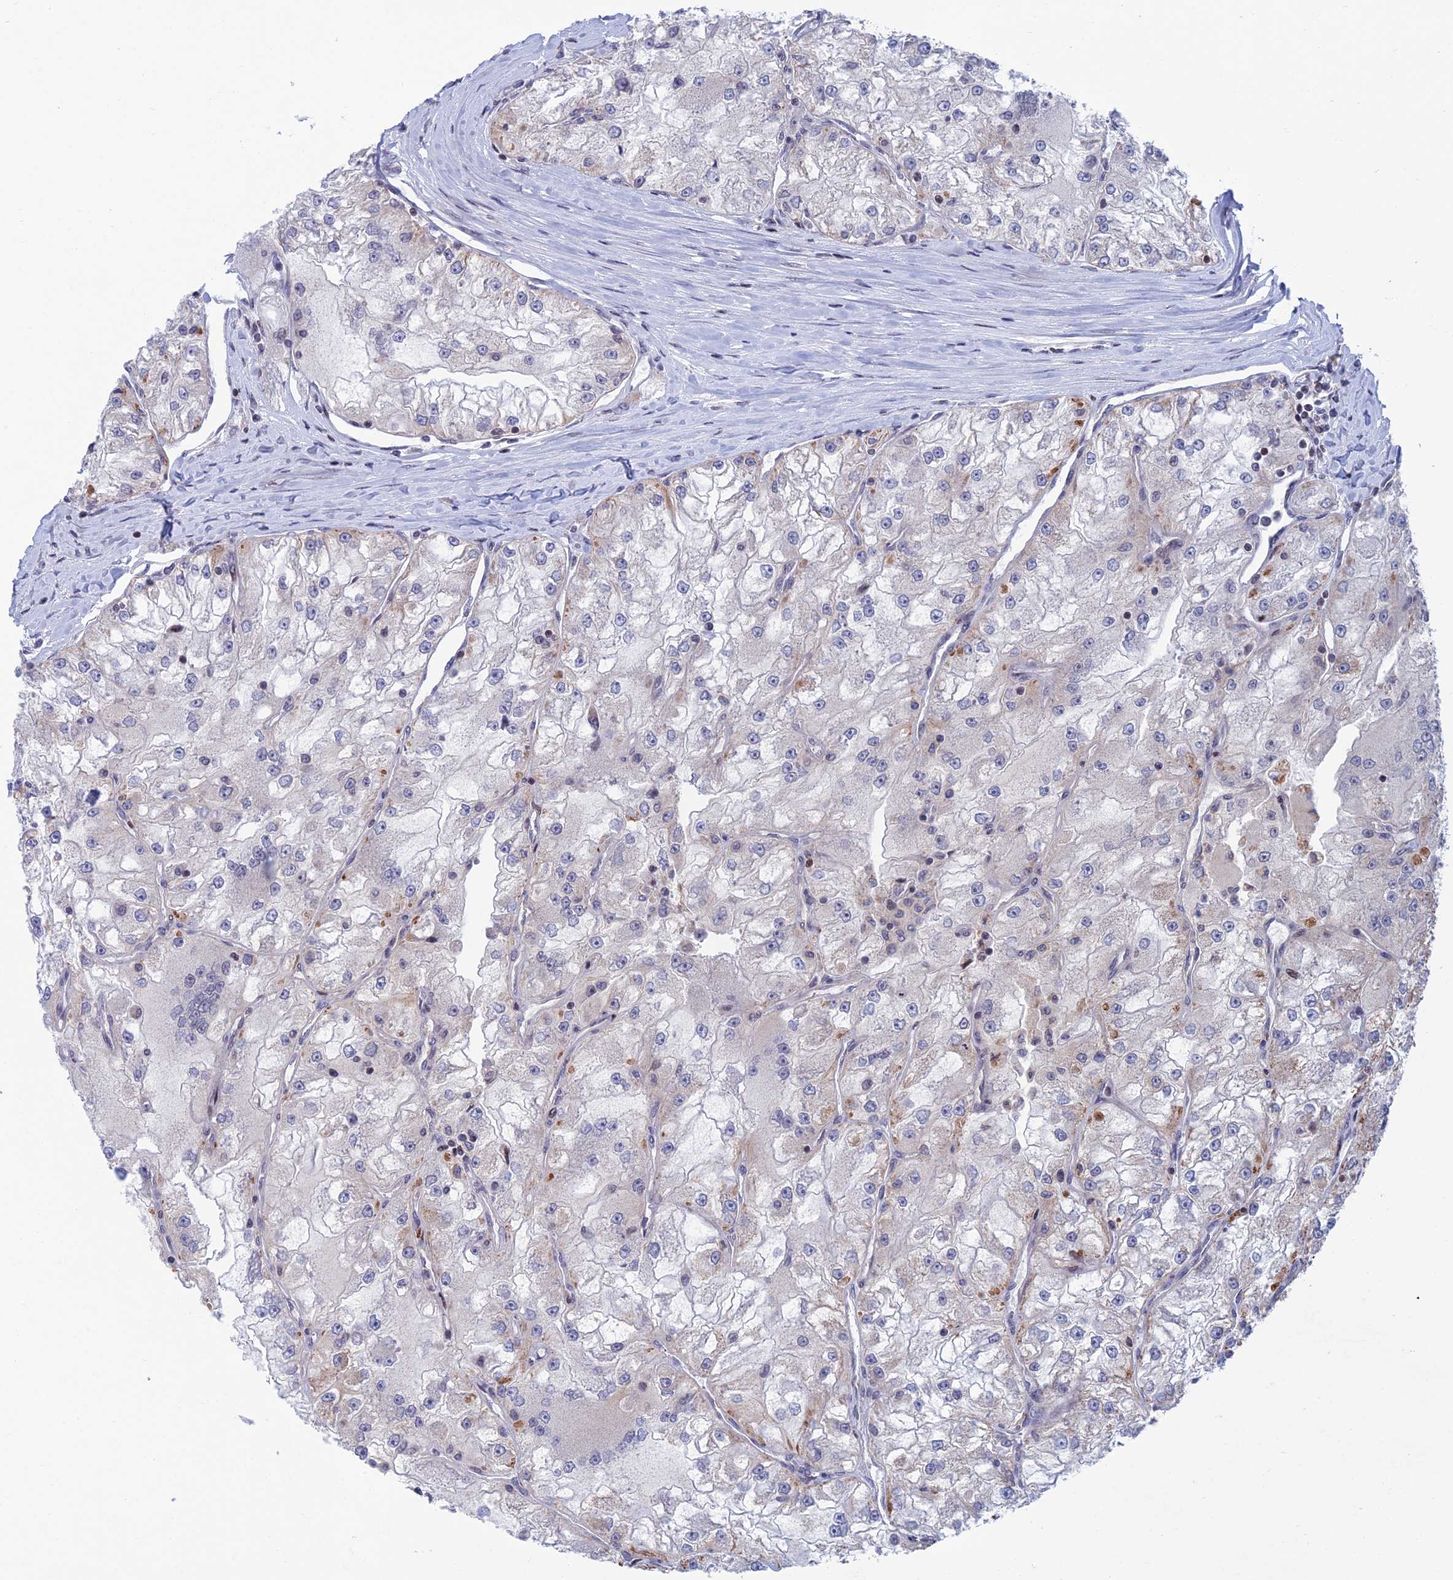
{"staining": {"intensity": "weak", "quantity": "<25%", "location": "cytoplasmic/membranous"}, "tissue": "renal cancer", "cell_type": "Tumor cells", "image_type": "cancer", "snomed": [{"axis": "morphology", "description": "Adenocarcinoma, NOS"}, {"axis": "topography", "description": "Kidney"}], "caption": "The image exhibits no significant staining in tumor cells of renal cancer (adenocarcinoma).", "gene": "AFF3", "patient": {"sex": "female", "age": 72}}